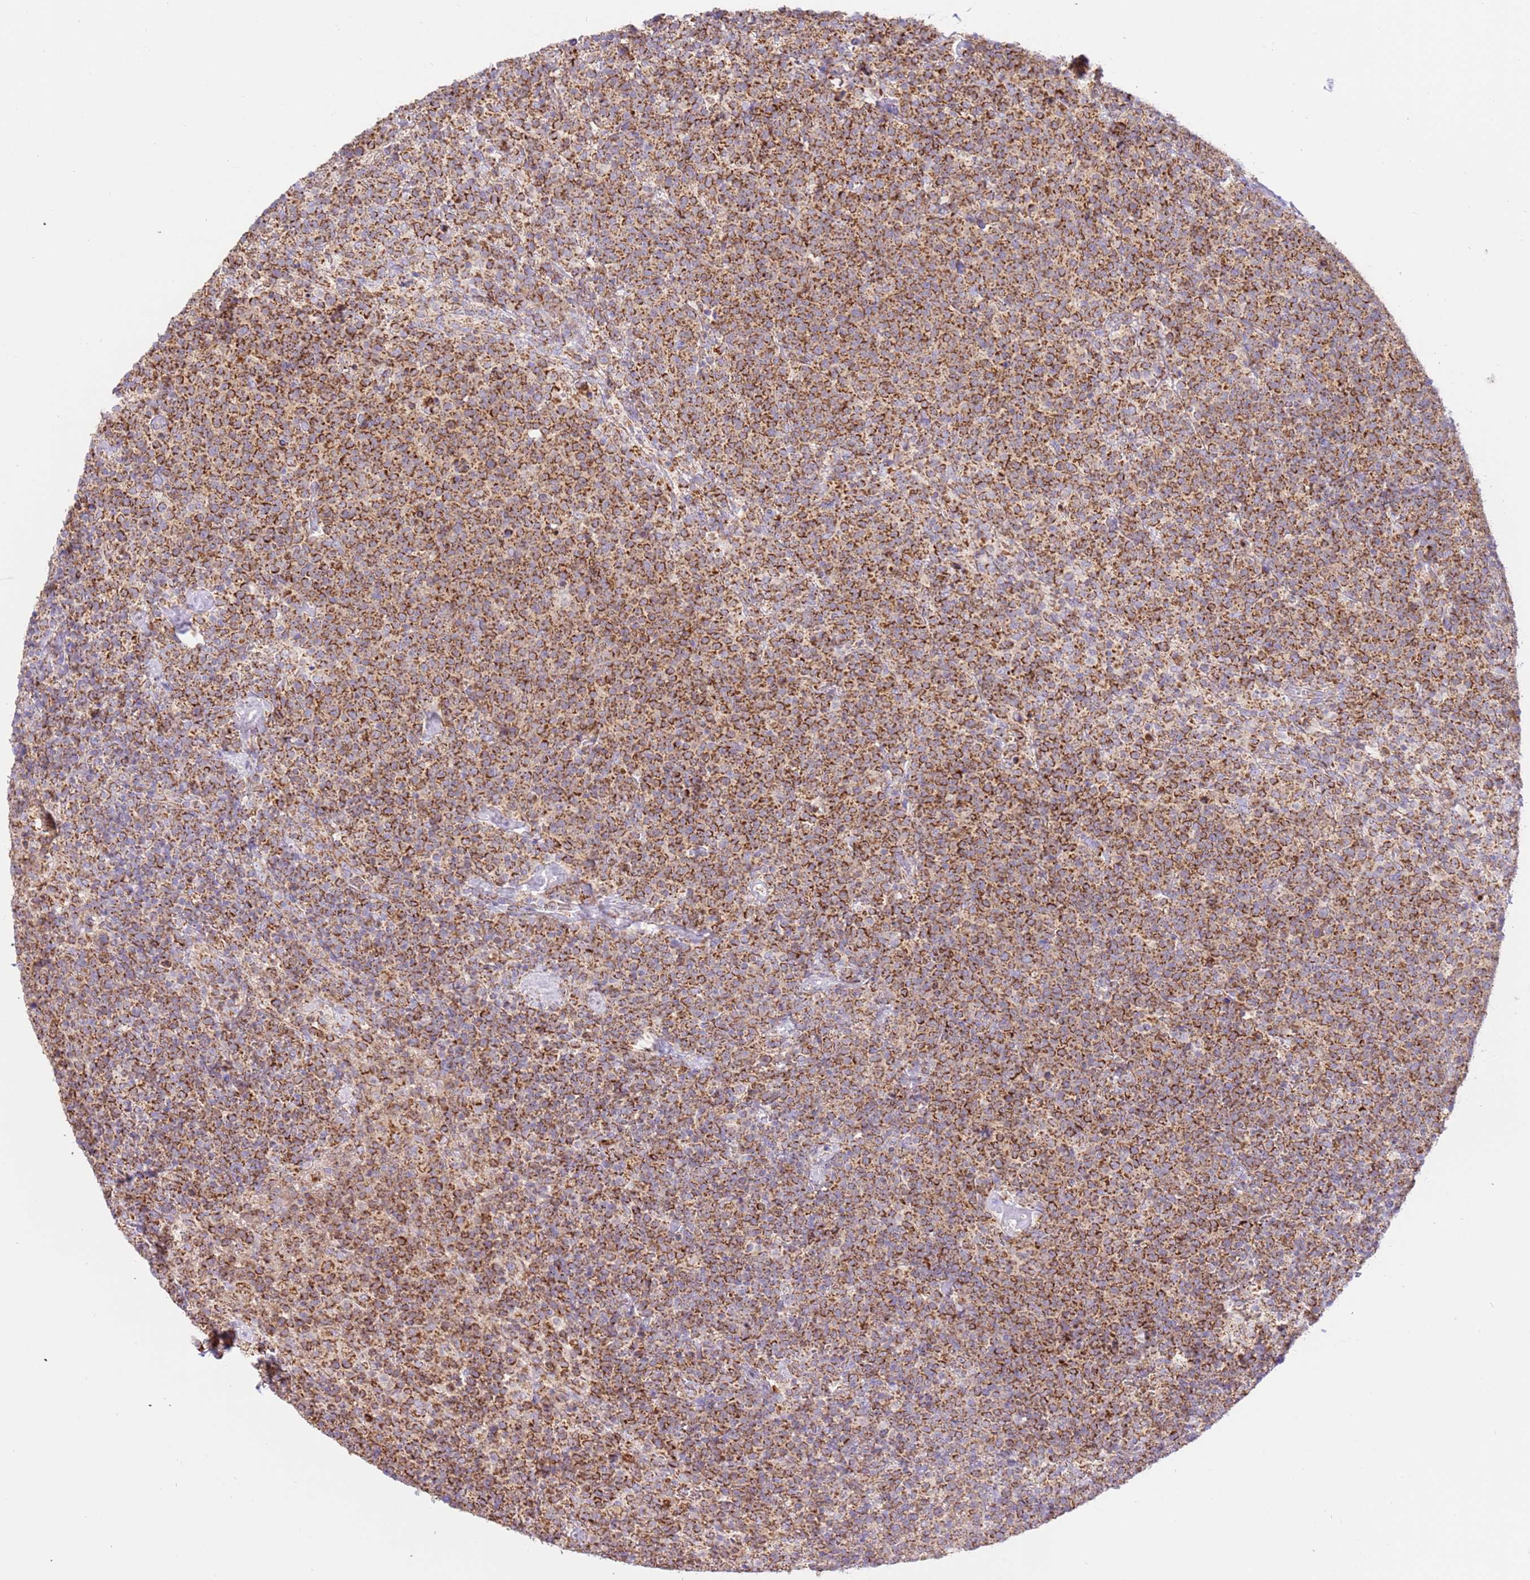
{"staining": {"intensity": "strong", "quantity": ">75%", "location": "cytoplasmic/membranous"}, "tissue": "lymphoma", "cell_type": "Tumor cells", "image_type": "cancer", "snomed": [{"axis": "morphology", "description": "Malignant lymphoma, non-Hodgkin's type, High grade"}, {"axis": "topography", "description": "Lymph node"}], "caption": "The micrograph shows a brown stain indicating the presence of a protein in the cytoplasmic/membranous of tumor cells in lymphoma.", "gene": "ZBTB39", "patient": {"sex": "male", "age": 61}}